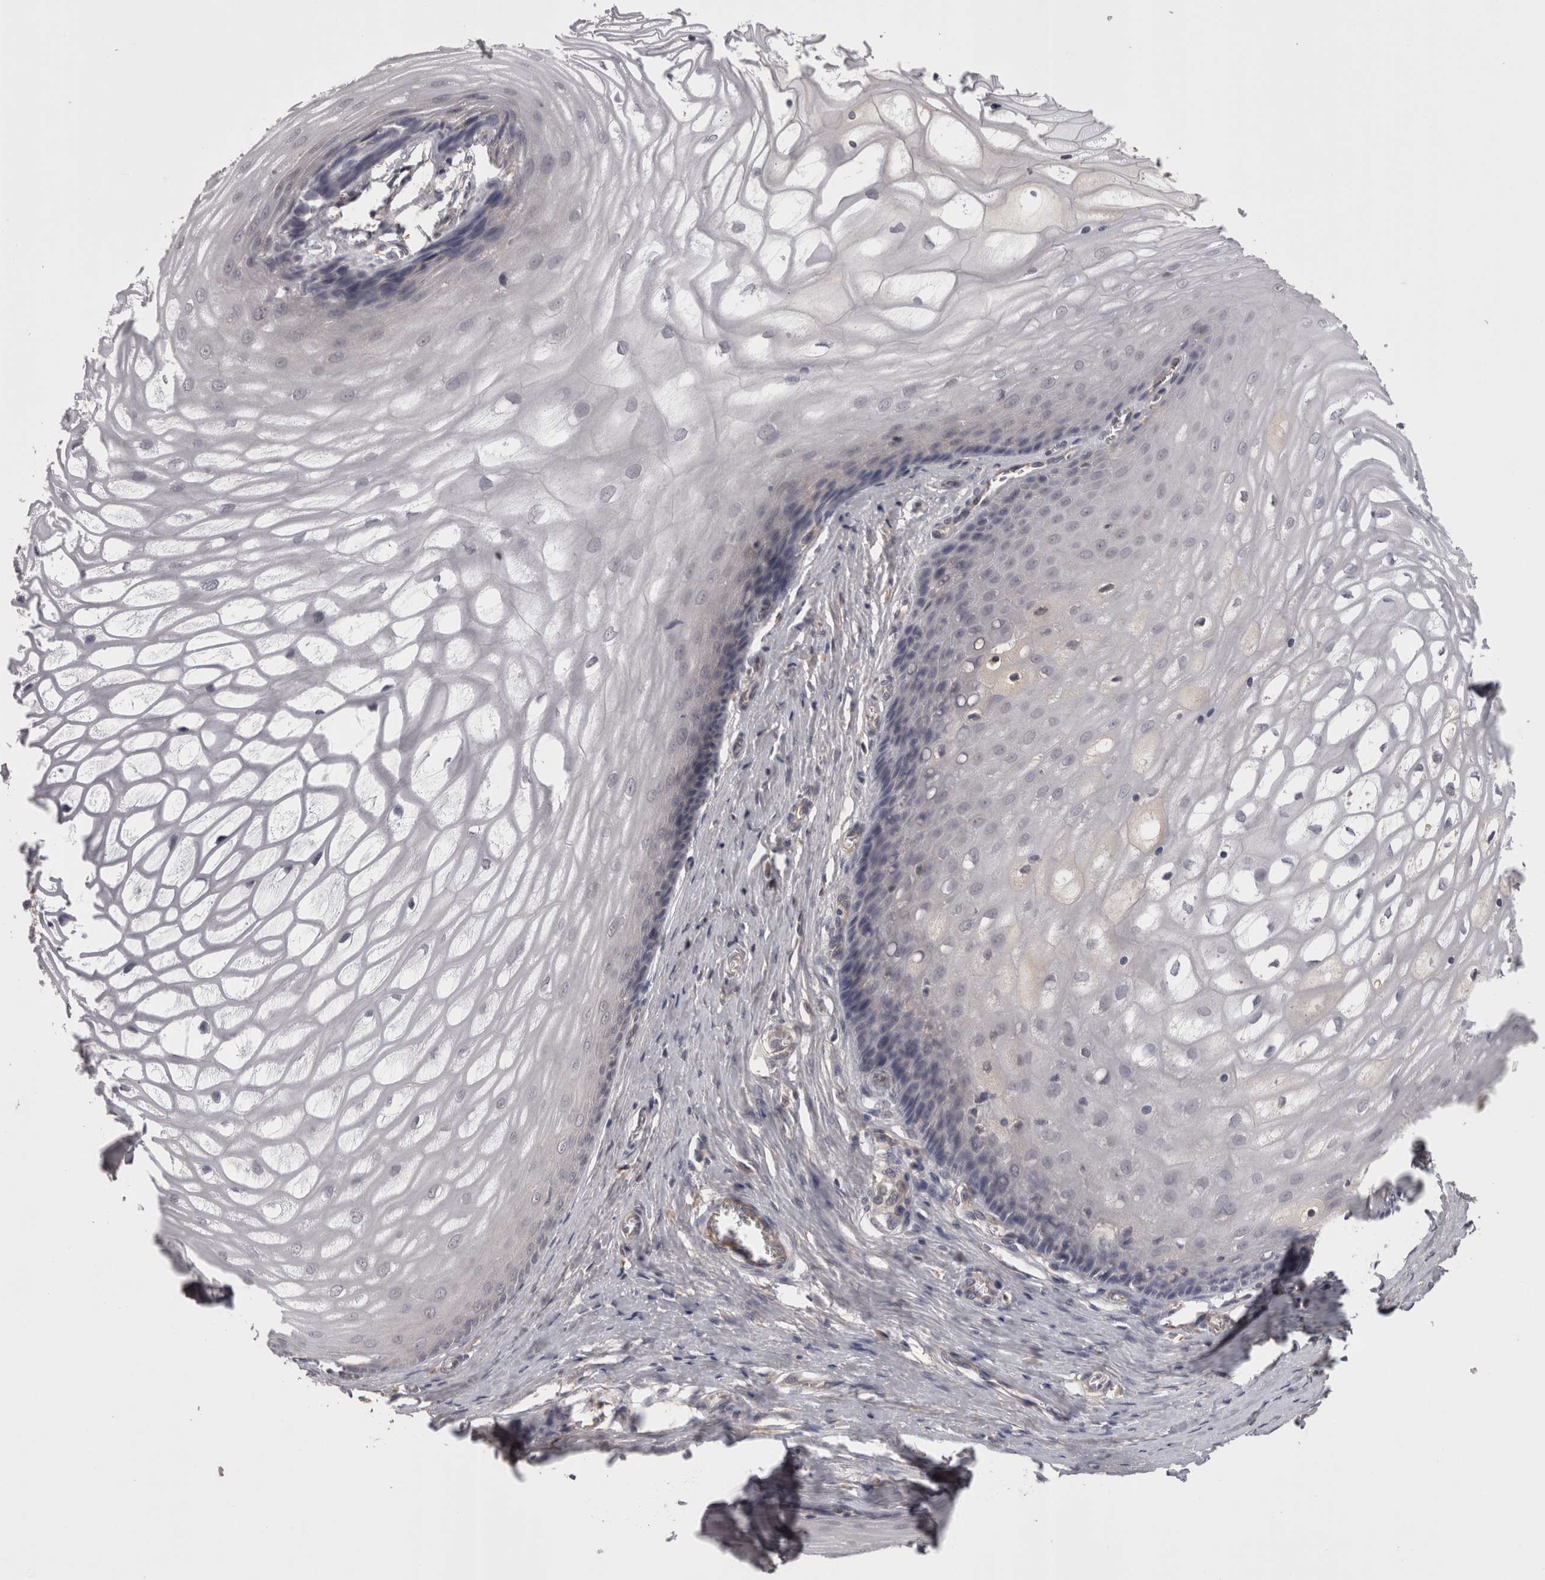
{"staining": {"intensity": "negative", "quantity": "none", "location": "none"}, "tissue": "cervix", "cell_type": "Glandular cells", "image_type": "normal", "snomed": [{"axis": "morphology", "description": "Normal tissue, NOS"}, {"axis": "topography", "description": "Cervix"}], "caption": "Immunohistochemistry micrograph of normal cervix stained for a protein (brown), which shows no expression in glandular cells.", "gene": "PON3", "patient": {"sex": "female", "age": 55}}